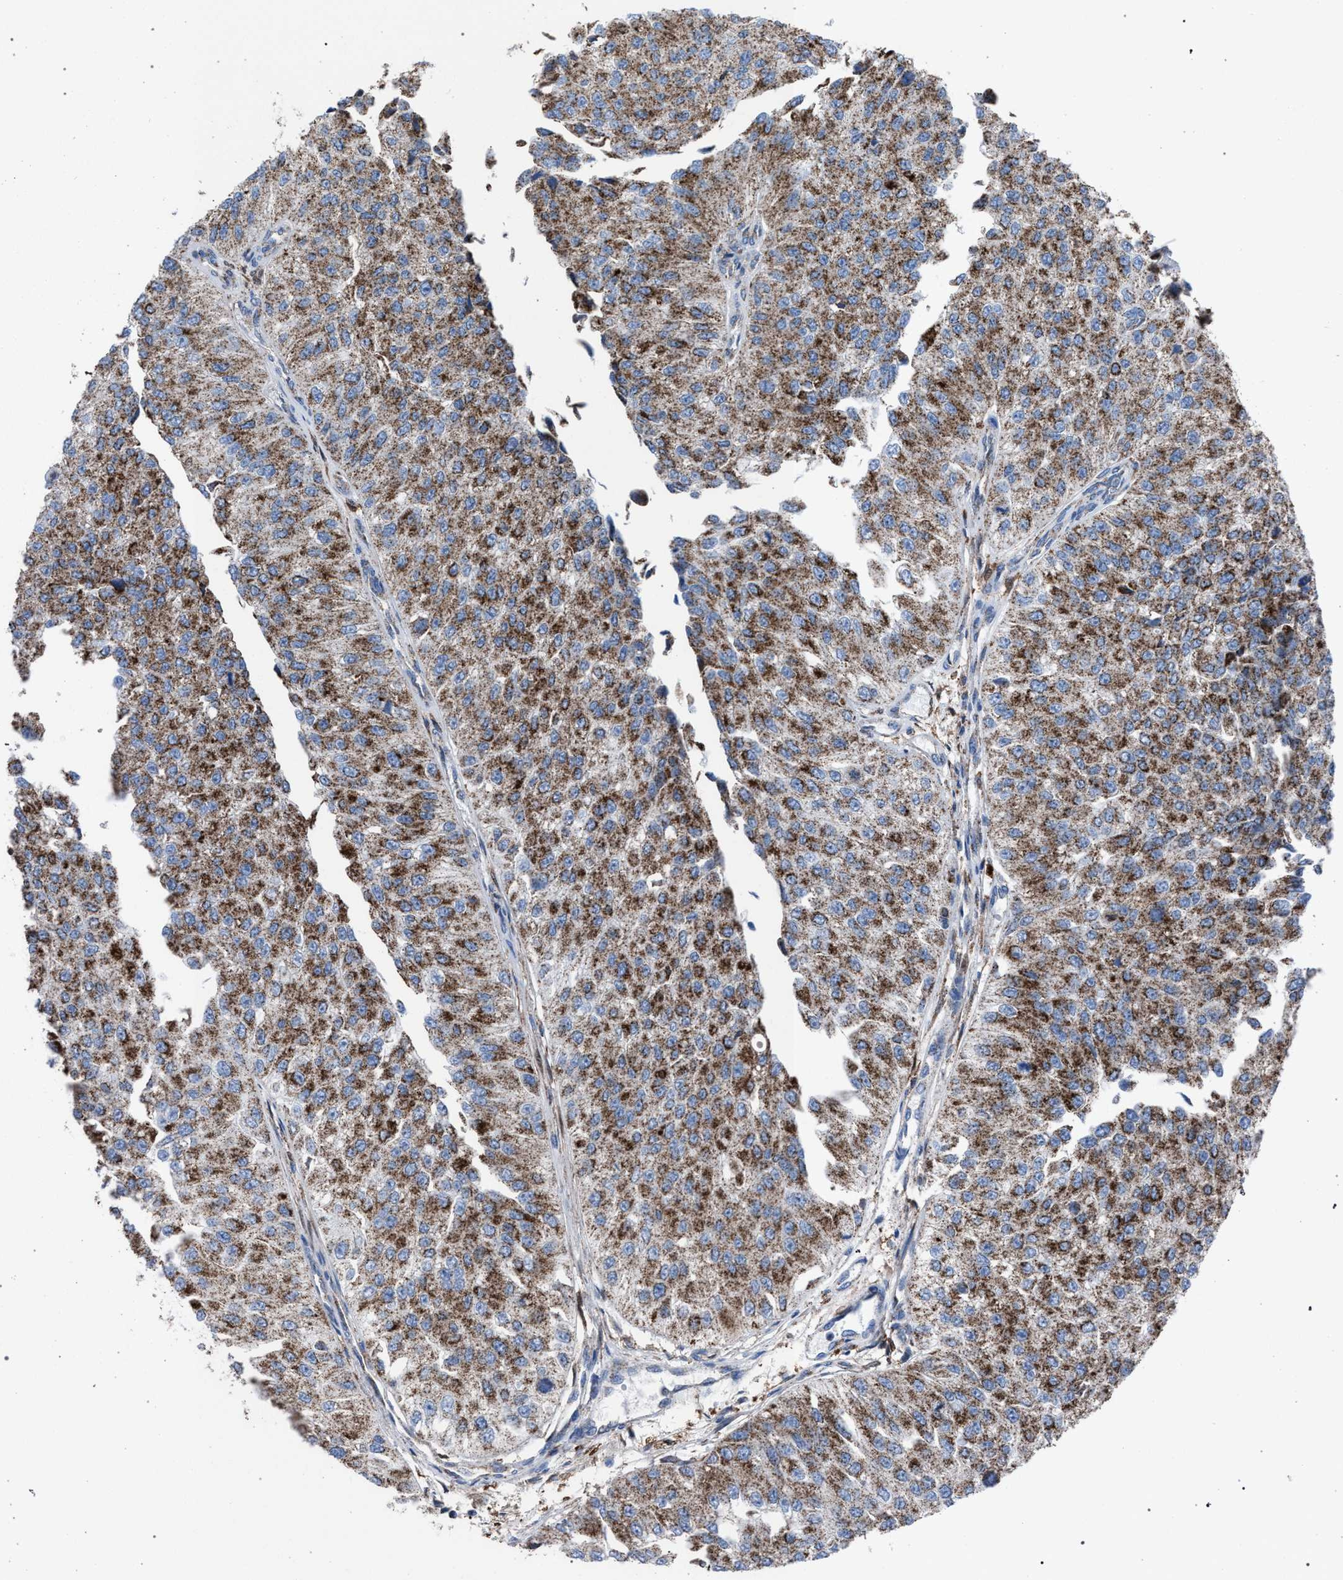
{"staining": {"intensity": "moderate", "quantity": ">75%", "location": "cytoplasmic/membranous"}, "tissue": "urothelial cancer", "cell_type": "Tumor cells", "image_type": "cancer", "snomed": [{"axis": "morphology", "description": "Urothelial carcinoma, High grade"}, {"axis": "topography", "description": "Kidney"}, {"axis": "topography", "description": "Urinary bladder"}], "caption": "A medium amount of moderate cytoplasmic/membranous staining is present in approximately >75% of tumor cells in urothelial cancer tissue. (DAB IHC, brown staining for protein, blue staining for nuclei).", "gene": "HSD17B4", "patient": {"sex": "male", "age": 77}}